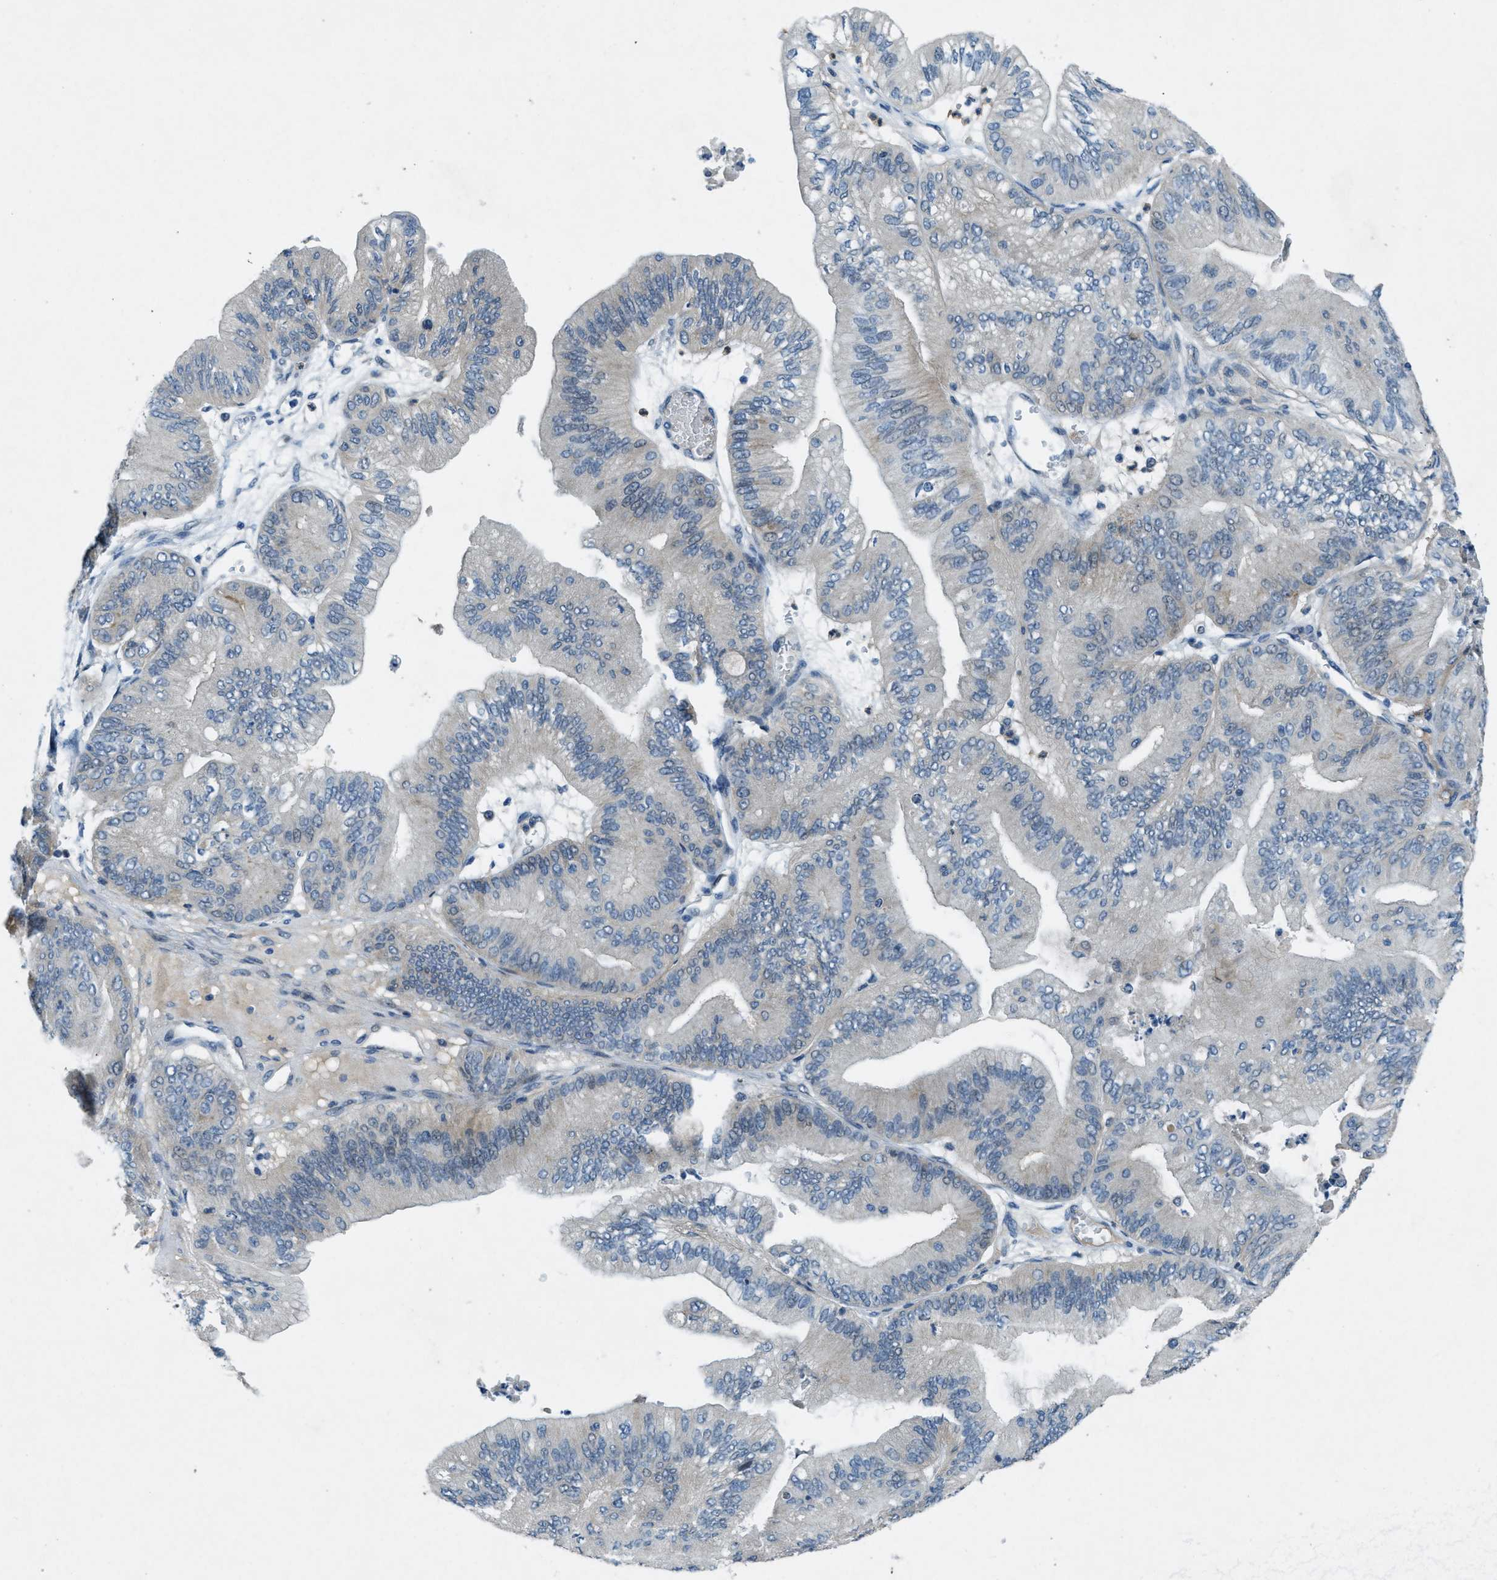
{"staining": {"intensity": "weak", "quantity": "<25%", "location": "cytoplasmic/membranous"}, "tissue": "ovarian cancer", "cell_type": "Tumor cells", "image_type": "cancer", "snomed": [{"axis": "morphology", "description": "Cystadenocarcinoma, mucinous, NOS"}, {"axis": "topography", "description": "Ovary"}], "caption": "Protein analysis of ovarian cancer (mucinous cystadenocarcinoma) demonstrates no significant staining in tumor cells. The staining was performed using DAB (3,3'-diaminobenzidine) to visualize the protein expression in brown, while the nuclei were stained in blue with hematoxylin (Magnification: 20x).", "gene": "SNX14", "patient": {"sex": "female", "age": 61}}